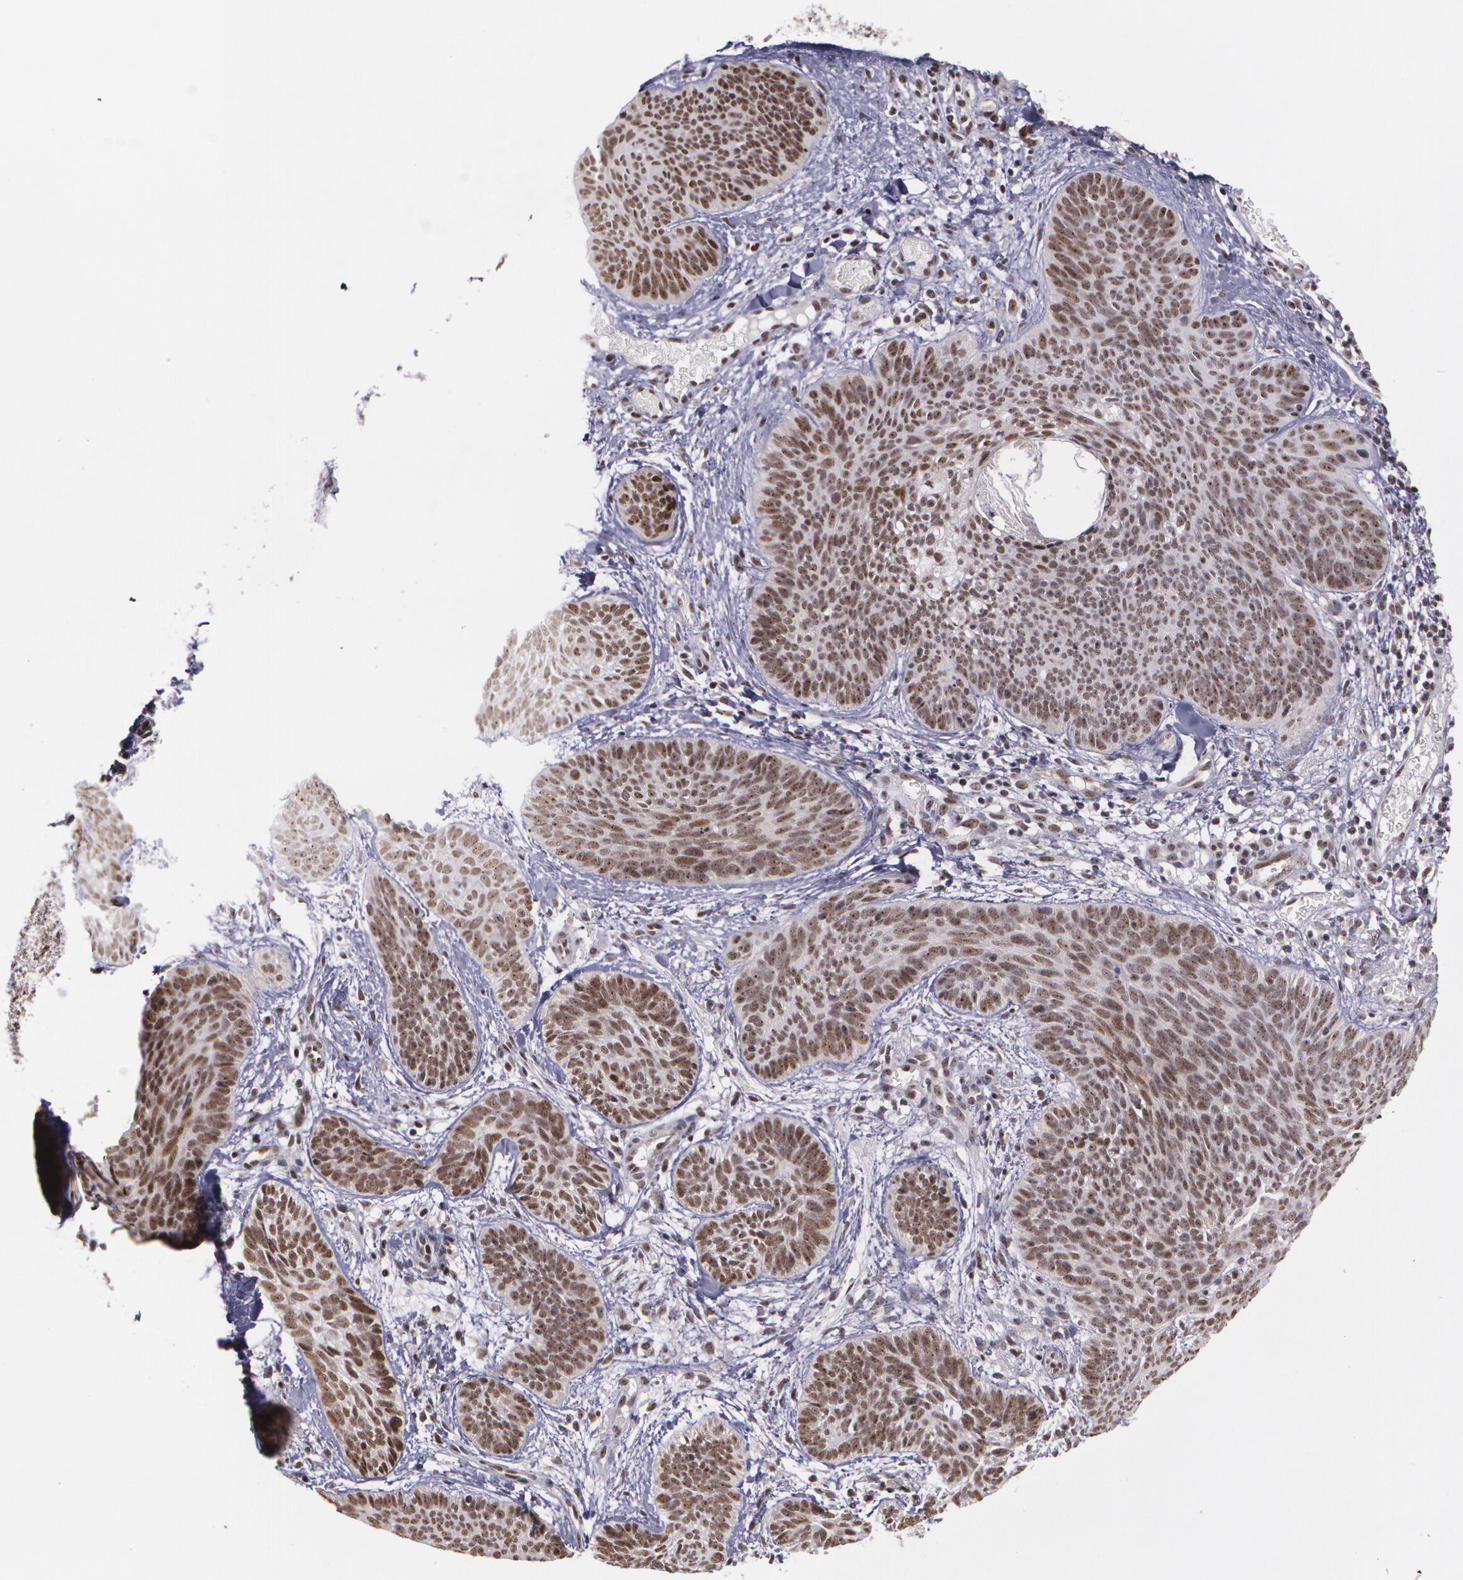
{"staining": {"intensity": "moderate", "quantity": ">75%", "location": "cytoplasmic/membranous,nuclear"}, "tissue": "skin cancer", "cell_type": "Tumor cells", "image_type": "cancer", "snomed": [{"axis": "morphology", "description": "Basal cell carcinoma"}, {"axis": "topography", "description": "Skin"}], "caption": "Tumor cells display moderate cytoplasmic/membranous and nuclear positivity in about >75% of cells in skin cancer (basal cell carcinoma). Nuclei are stained in blue.", "gene": "C6orf15", "patient": {"sex": "female", "age": 81}}